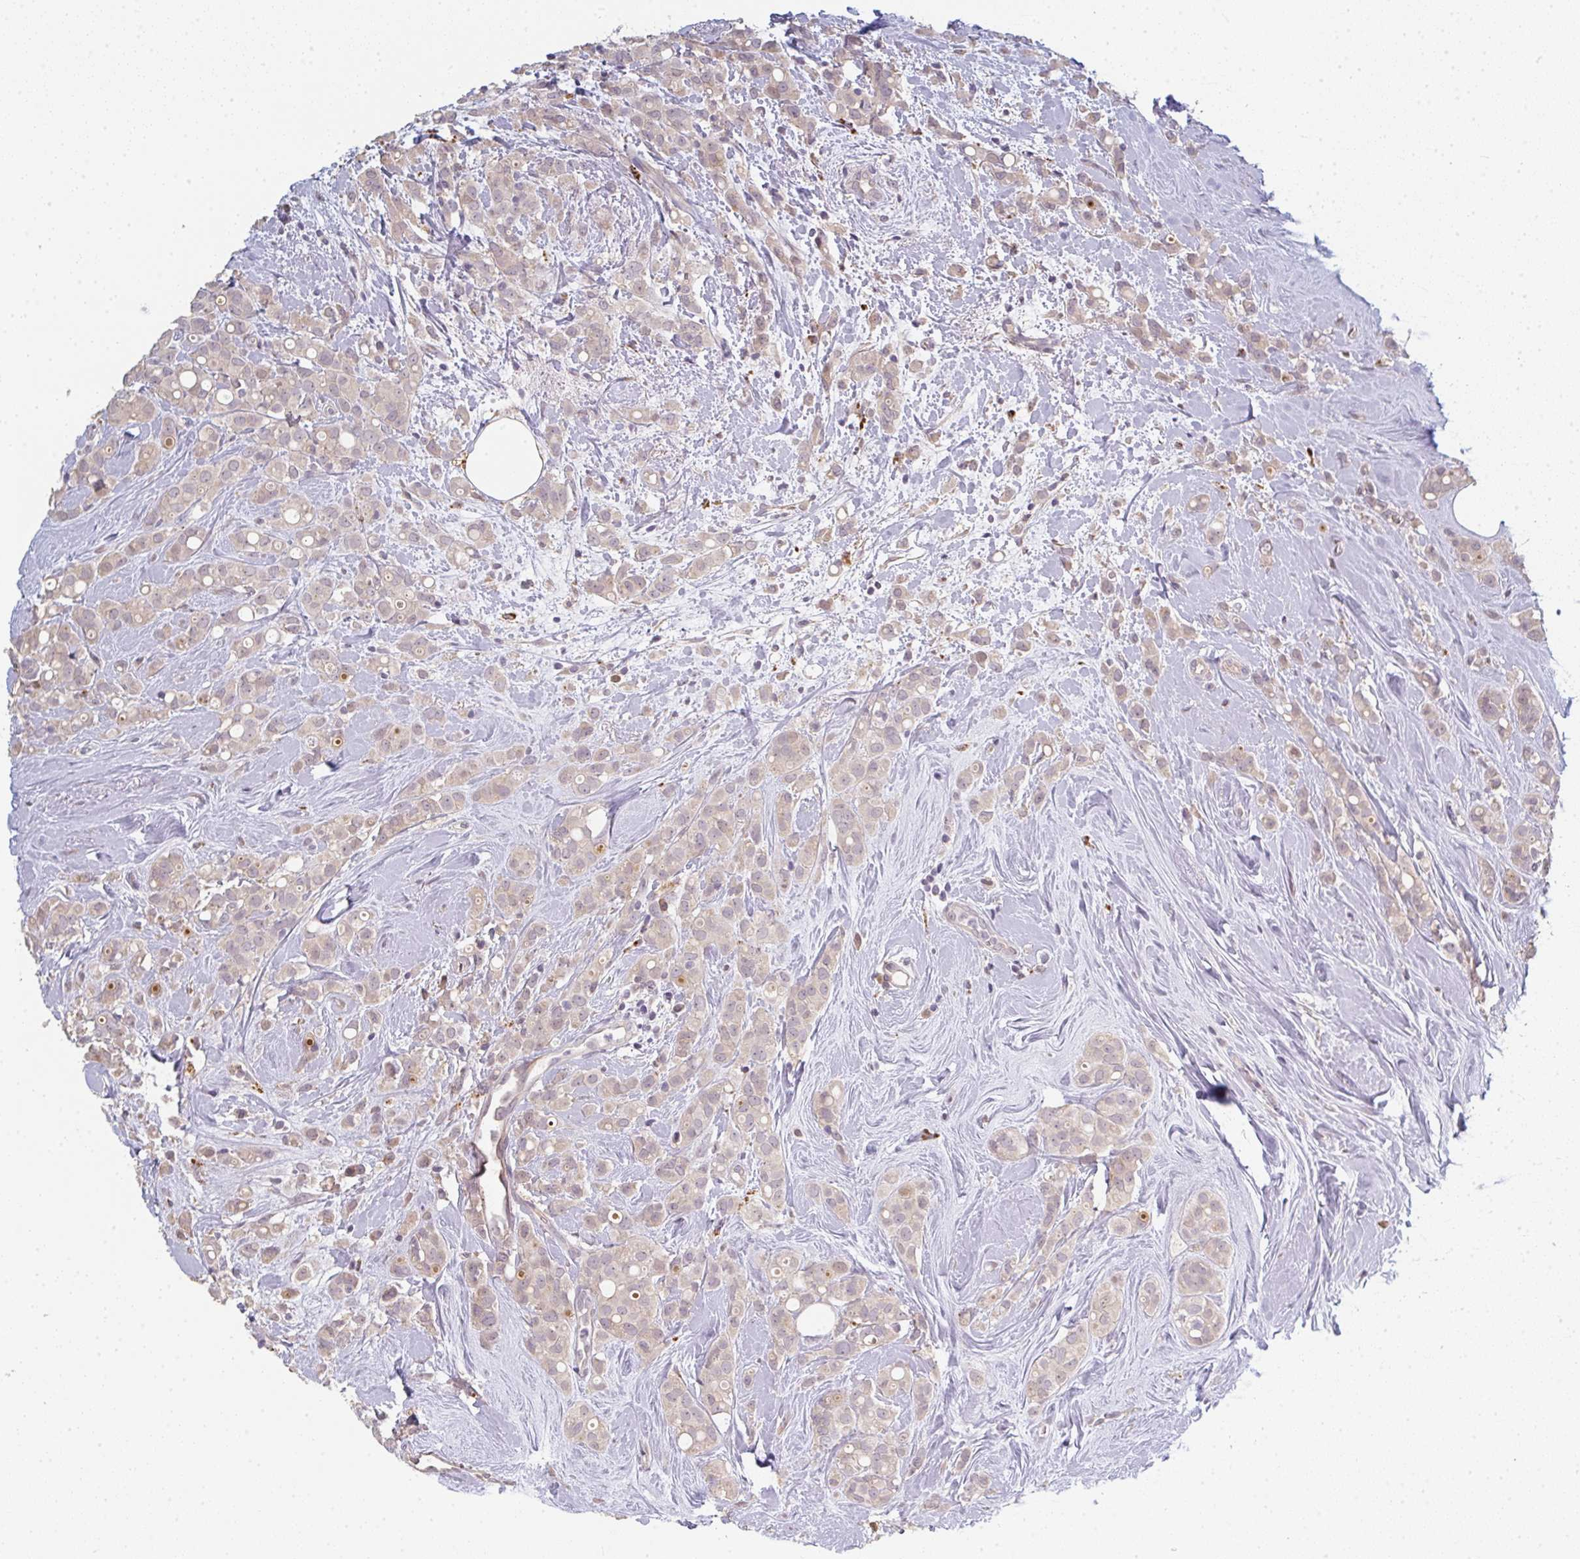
{"staining": {"intensity": "negative", "quantity": "none", "location": "none"}, "tissue": "breast cancer", "cell_type": "Tumor cells", "image_type": "cancer", "snomed": [{"axis": "morphology", "description": "Lobular carcinoma"}, {"axis": "topography", "description": "Breast"}], "caption": "There is no significant staining in tumor cells of breast cancer (lobular carcinoma). (Brightfield microscopy of DAB immunohistochemistry (IHC) at high magnification).", "gene": "TMEM237", "patient": {"sex": "female", "age": 68}}